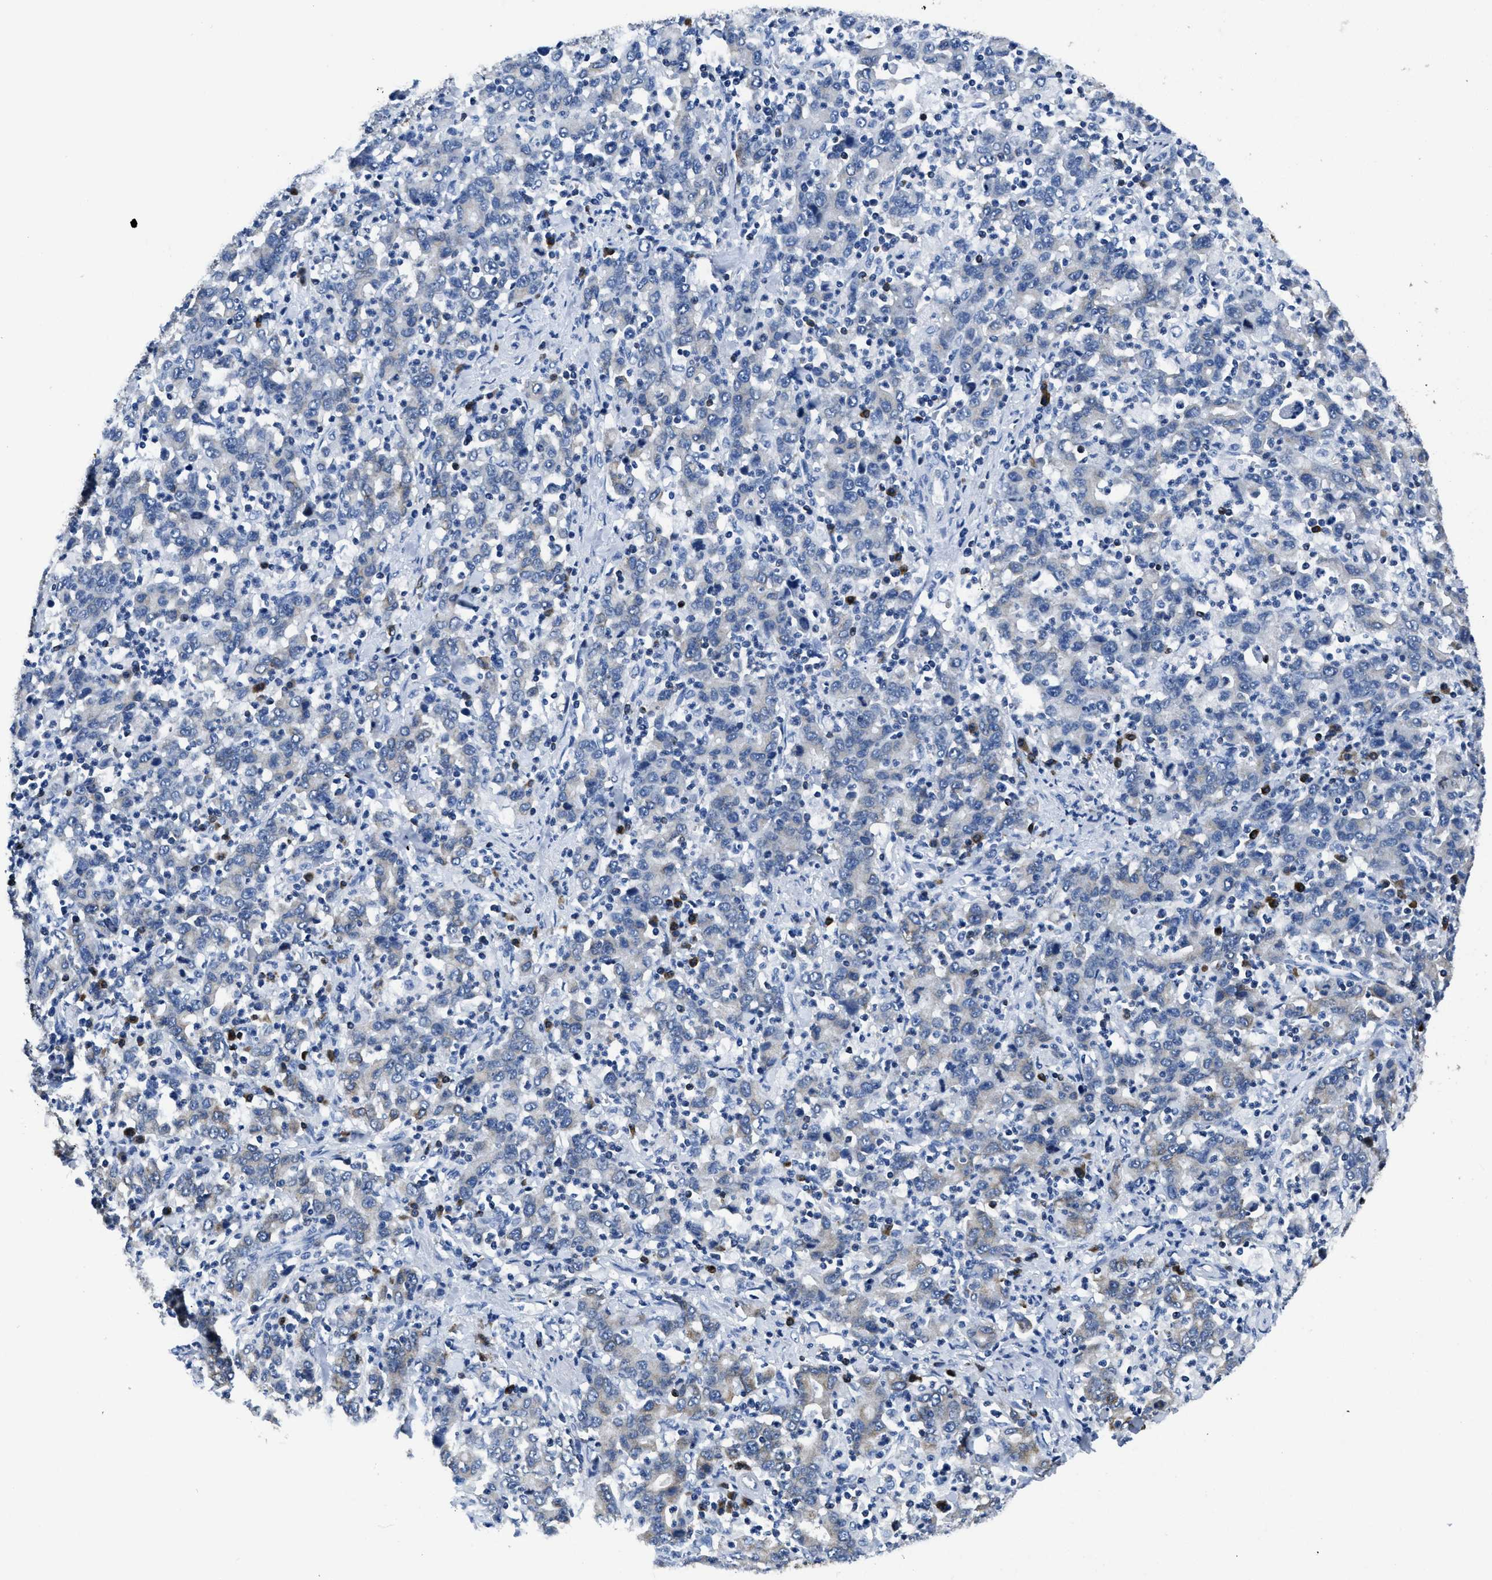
{"staining": {"intensity": "negative", "quantity": "none", "location": "none"}, "tissue": "stomach cancer", "cell_type": "Tumor cells", "image_type": "cancer", "snomed": [{"axis": "morphology", "description": "Adenocarcinoma, NOS"}, {"axis": "topography", "description": "Stomach, upper"}], "caption": "Tumor cells show no significant staining in stomach adenocarcinoma.", "gene": "ITGA3", "patient": {"sex": "male", "age": 69}}